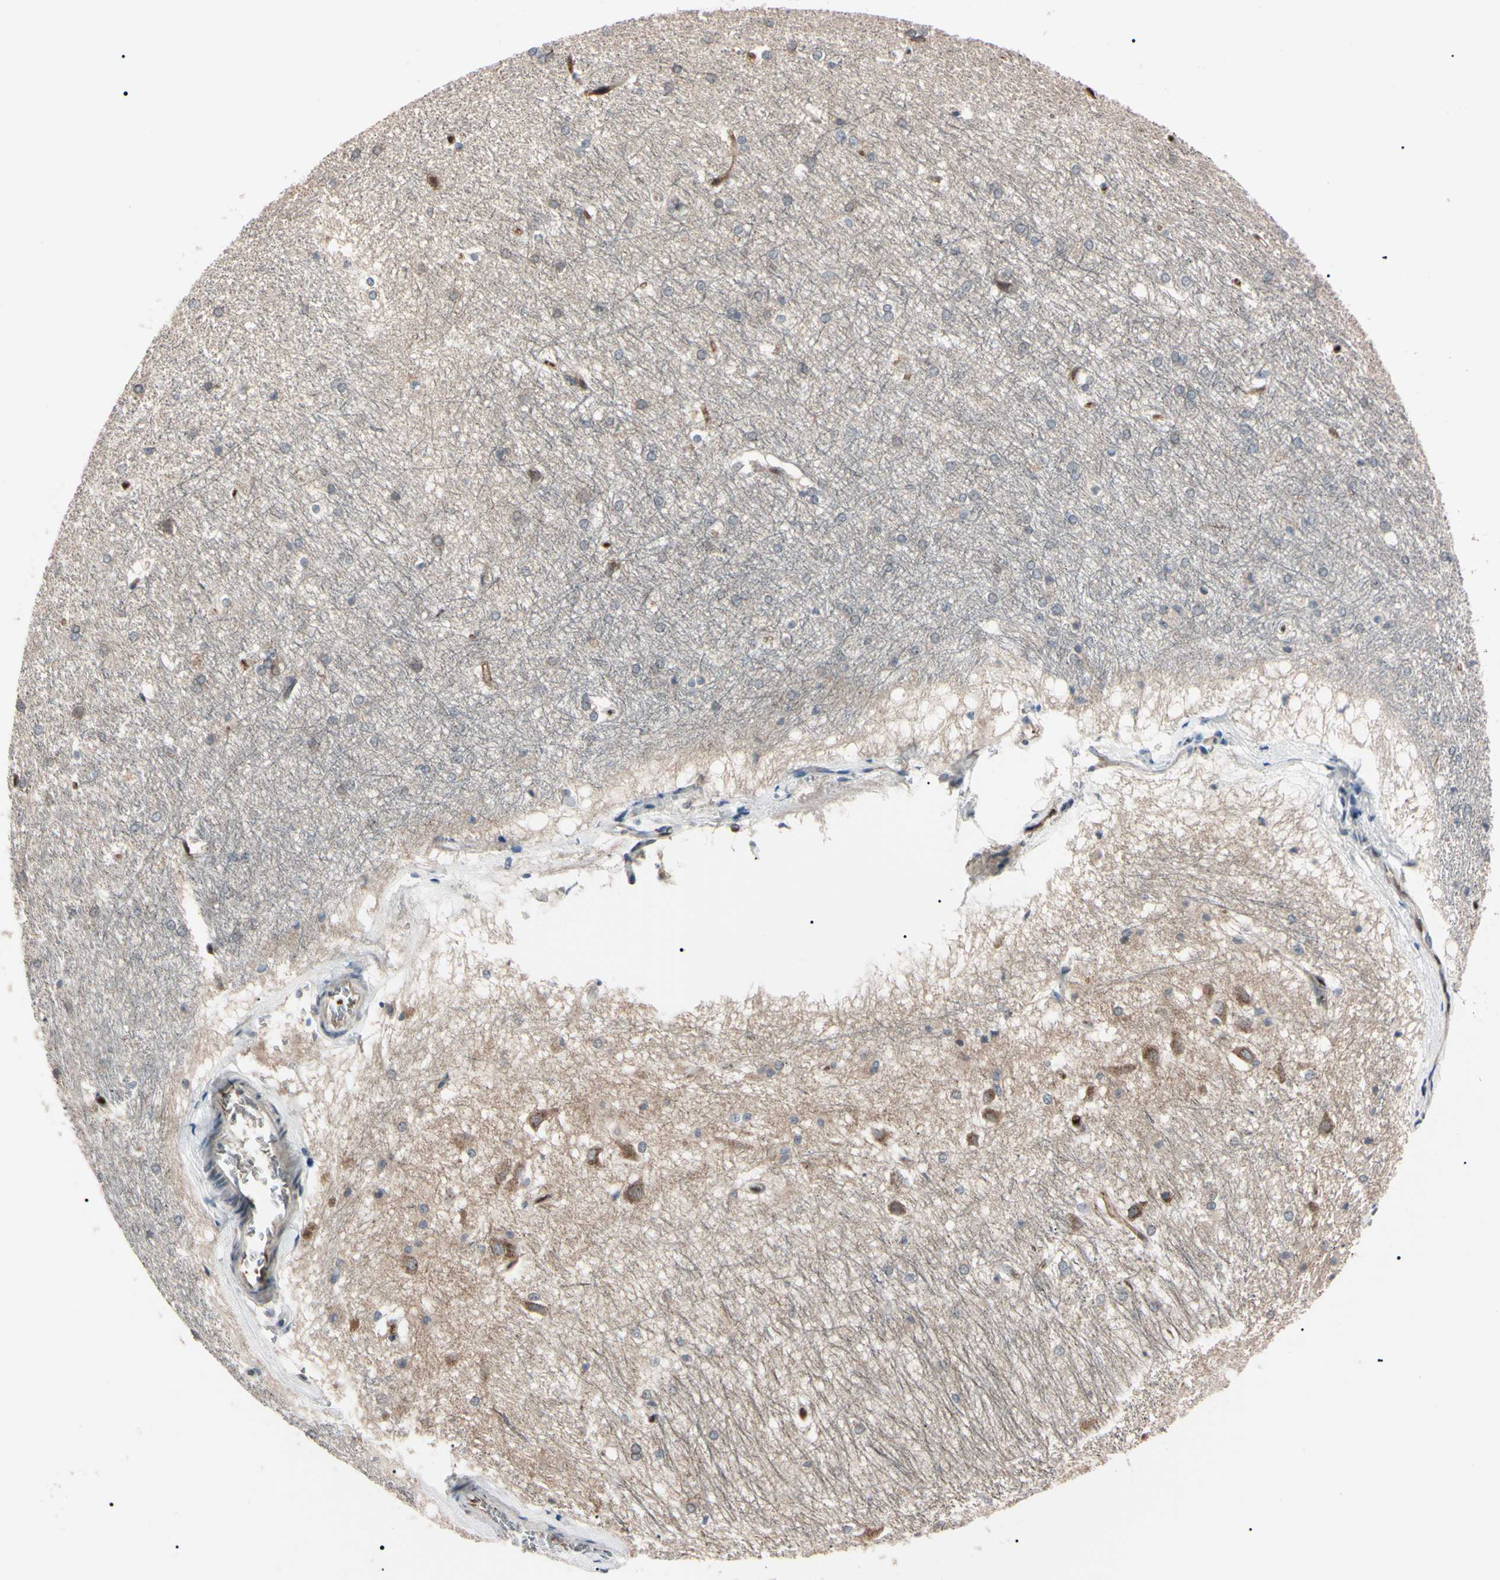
{"staining": {"intensity": "negative", "quantity": "none", "location": "none"}, "tissue": "hippocampus", "cell_type": "Glial cells", "image_type": "normal", "snomed": [{"axis": "morphology", "description": "Normal tissue, NOS"}, {"axis": "topography", "description": "Hippocampus"}], "caption": "Immunohistochemistry of benign human hippocampus demonstrates no staining in glial cells.", "gene": "TRAF5", "patient": {"sex": "female", "age": 19}}